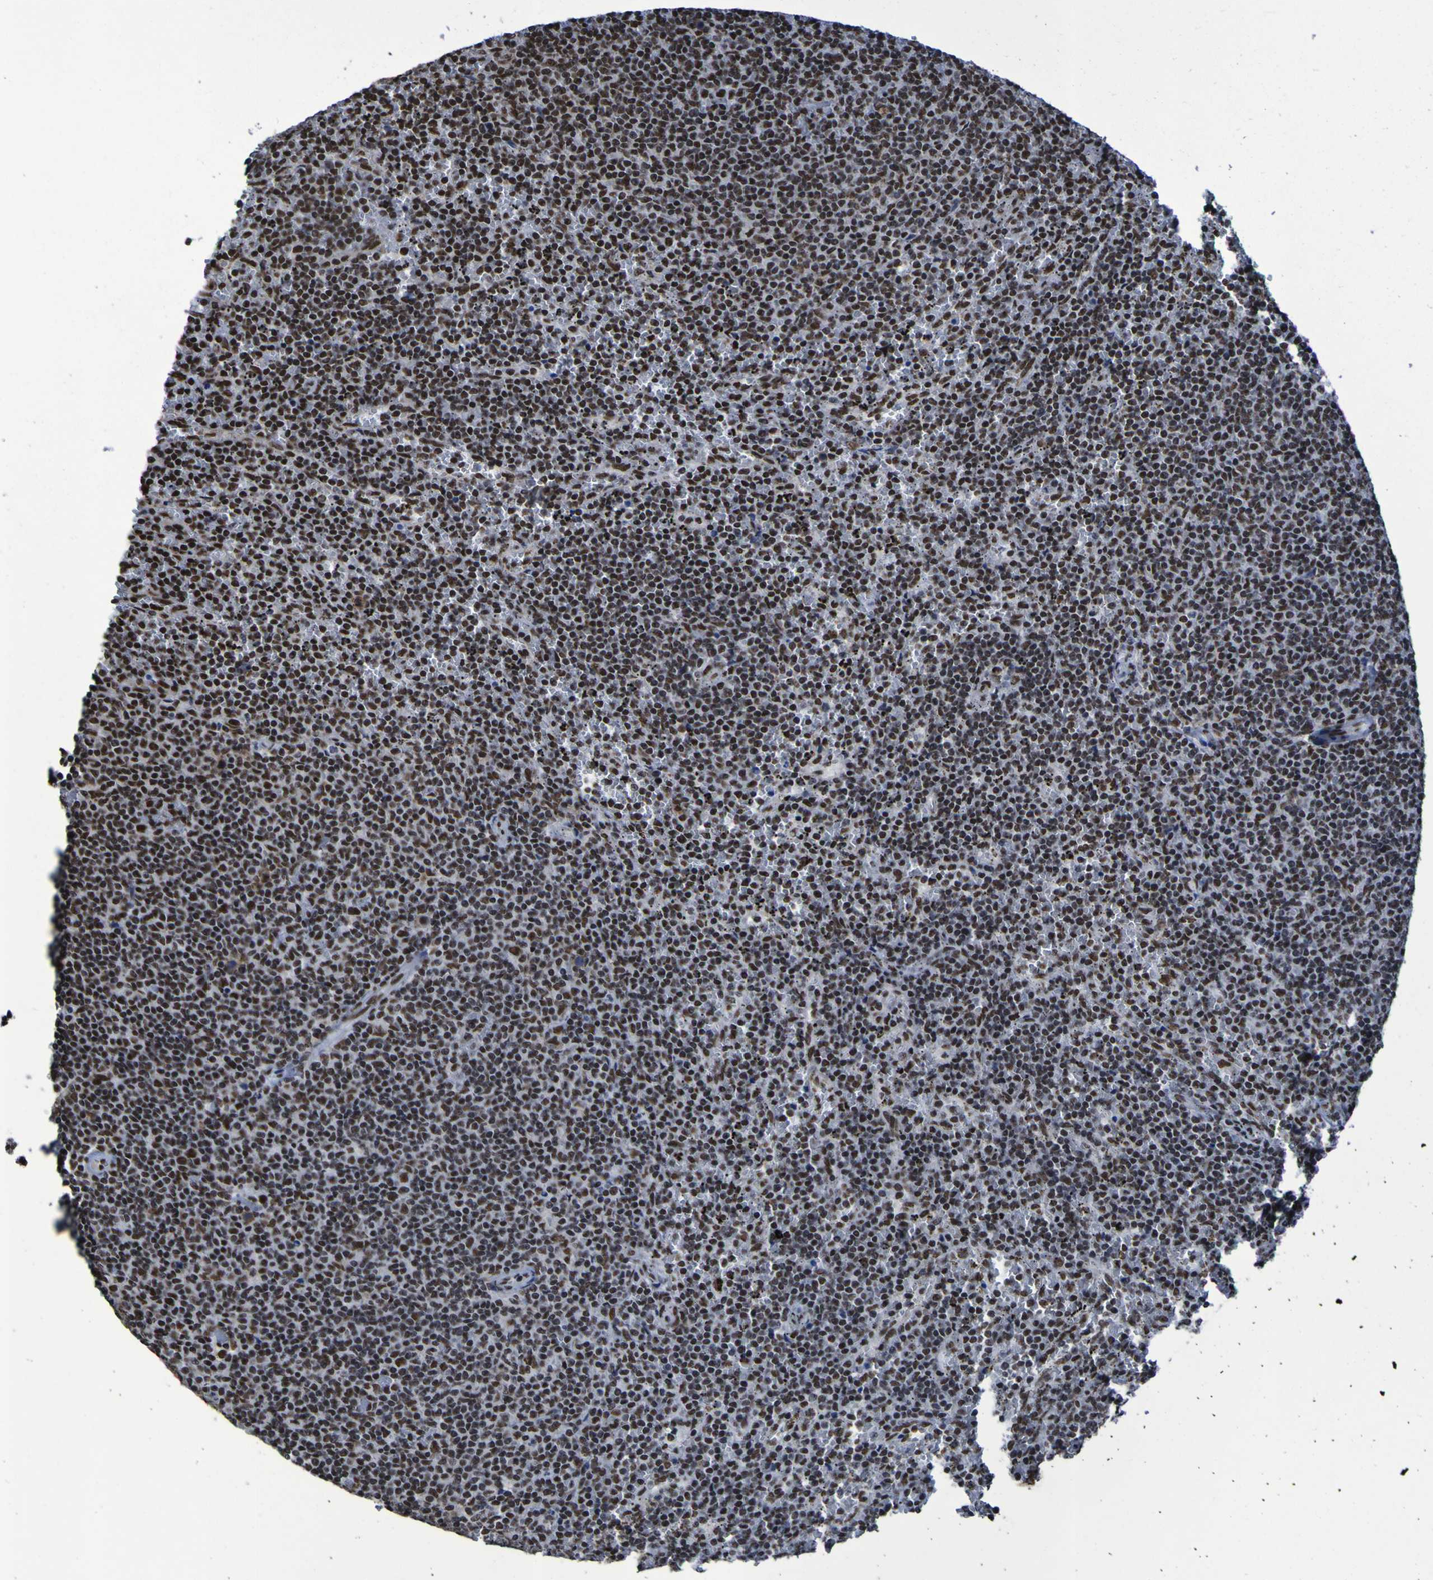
{"staining": {"intensity": "strong", "quantity": "25%-75%", "location": "cytoplasmic/membranous"}, "tissue": "lymphoma", "cell_type": "Tumor cells", "image_type": "cancer", "snomed": [{"axis": "morphology", "description": "Malignant lymphoma, non-Hodgkin's type, Low grade"}, {"axis": "topography", "description": "Spleen"}], "caption": "Human low-grade malignant lymphoma, non-Hodgkin's type stained for a protein (brown) displays strong cytoplasmic/membranous positive positivity in approximately 25%-75% of tumor cells.", "gene": "HNRNPR", "patient": {"sex": "female", "age": 50}}